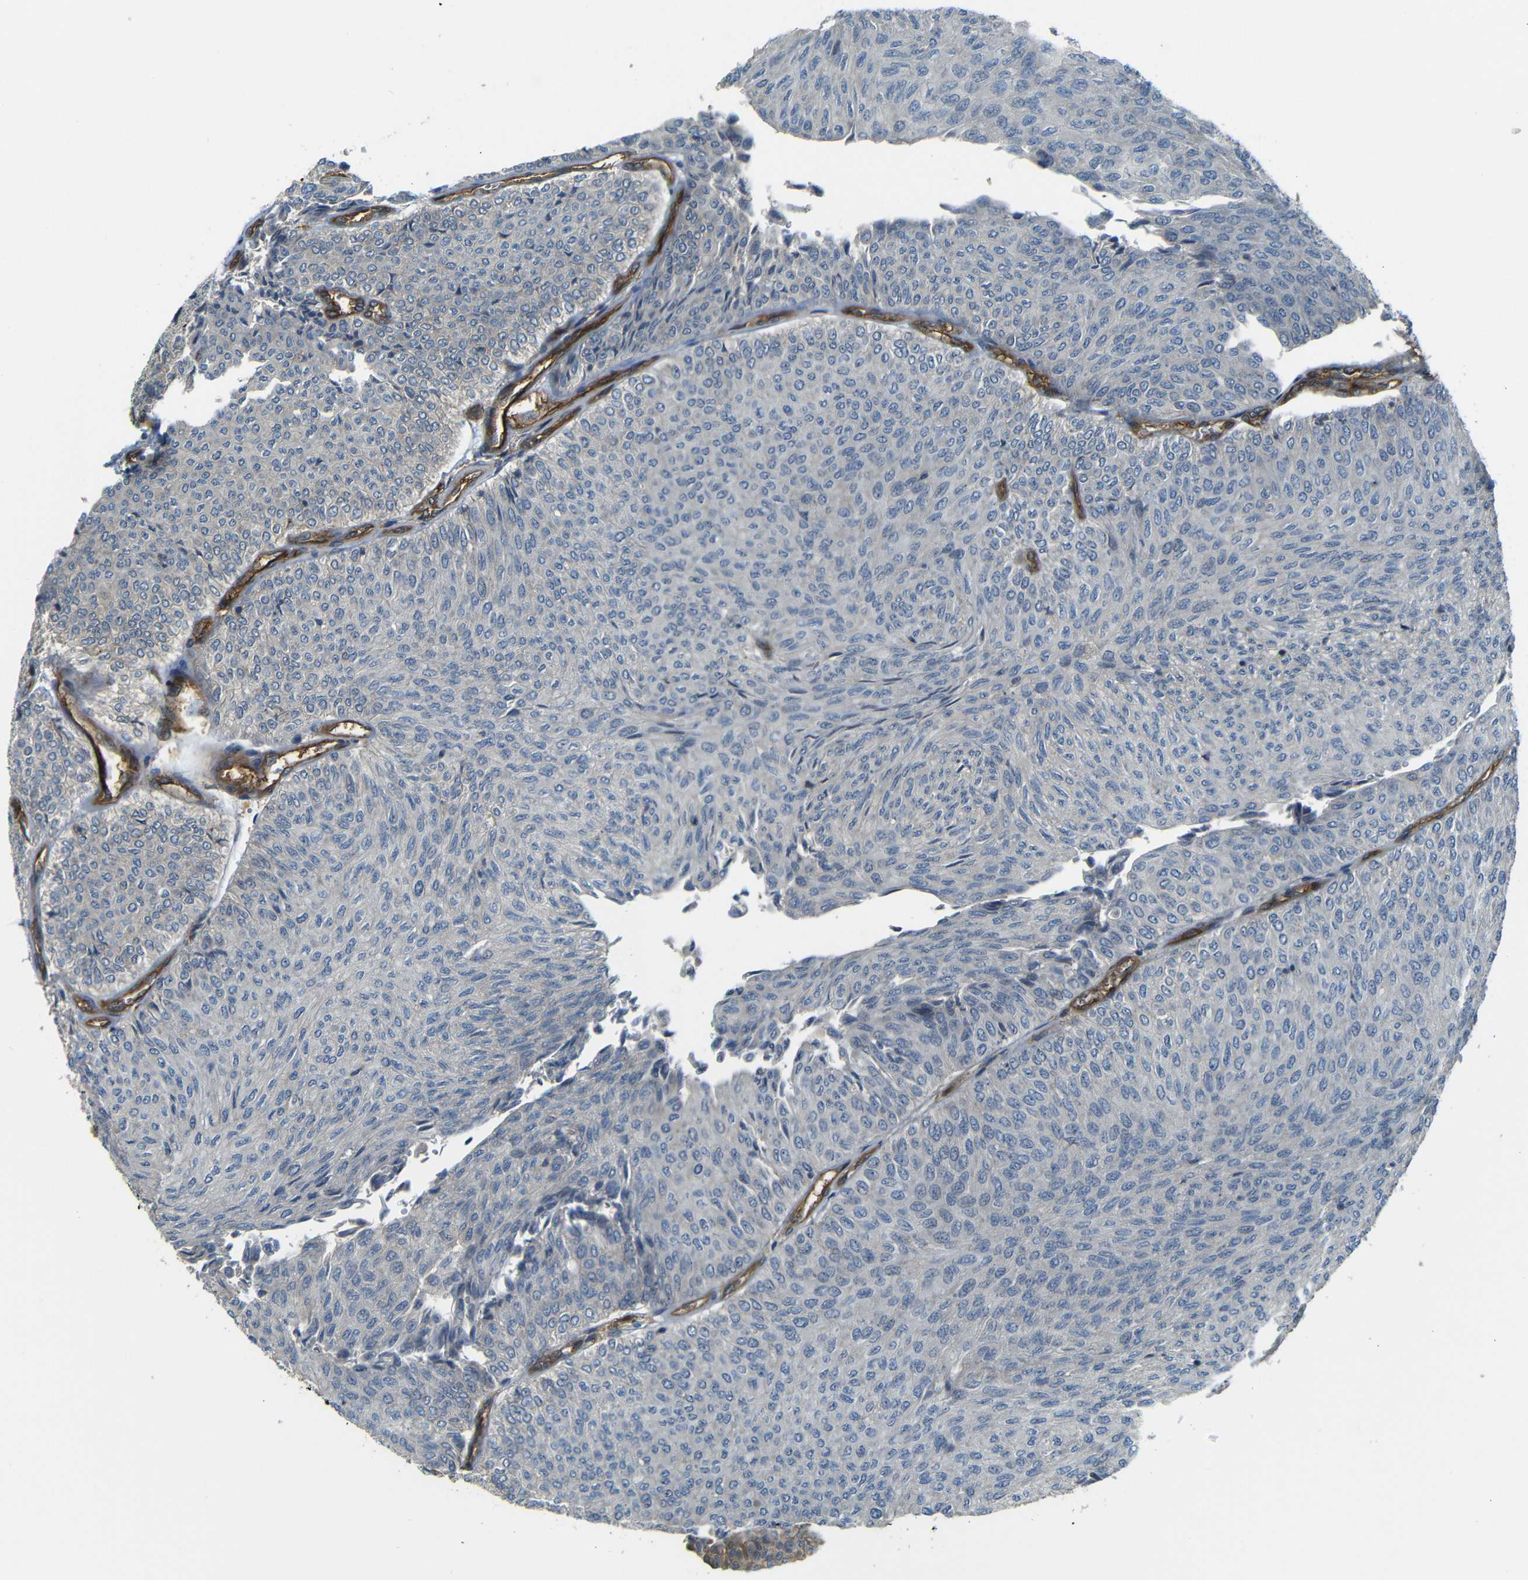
{"staining": {"intensity": "negative", "quantity": "none", "location": "none"}, "tissue": "urothelial cancer", "cell_type": "Tumor cells", "image_type": "cancer", "snomed": [{"axis": "morphology", "description": "Urothelial carcinoma, Low grade"}, {"axis": "topography", "description": "Urinary bladder"}], "caption": "An image of urothelial cancer stained for a protein exhibits no brown staining in tumor cells.", "gene": "RELL1", "patient": {"sex": "male", "age": 78}}